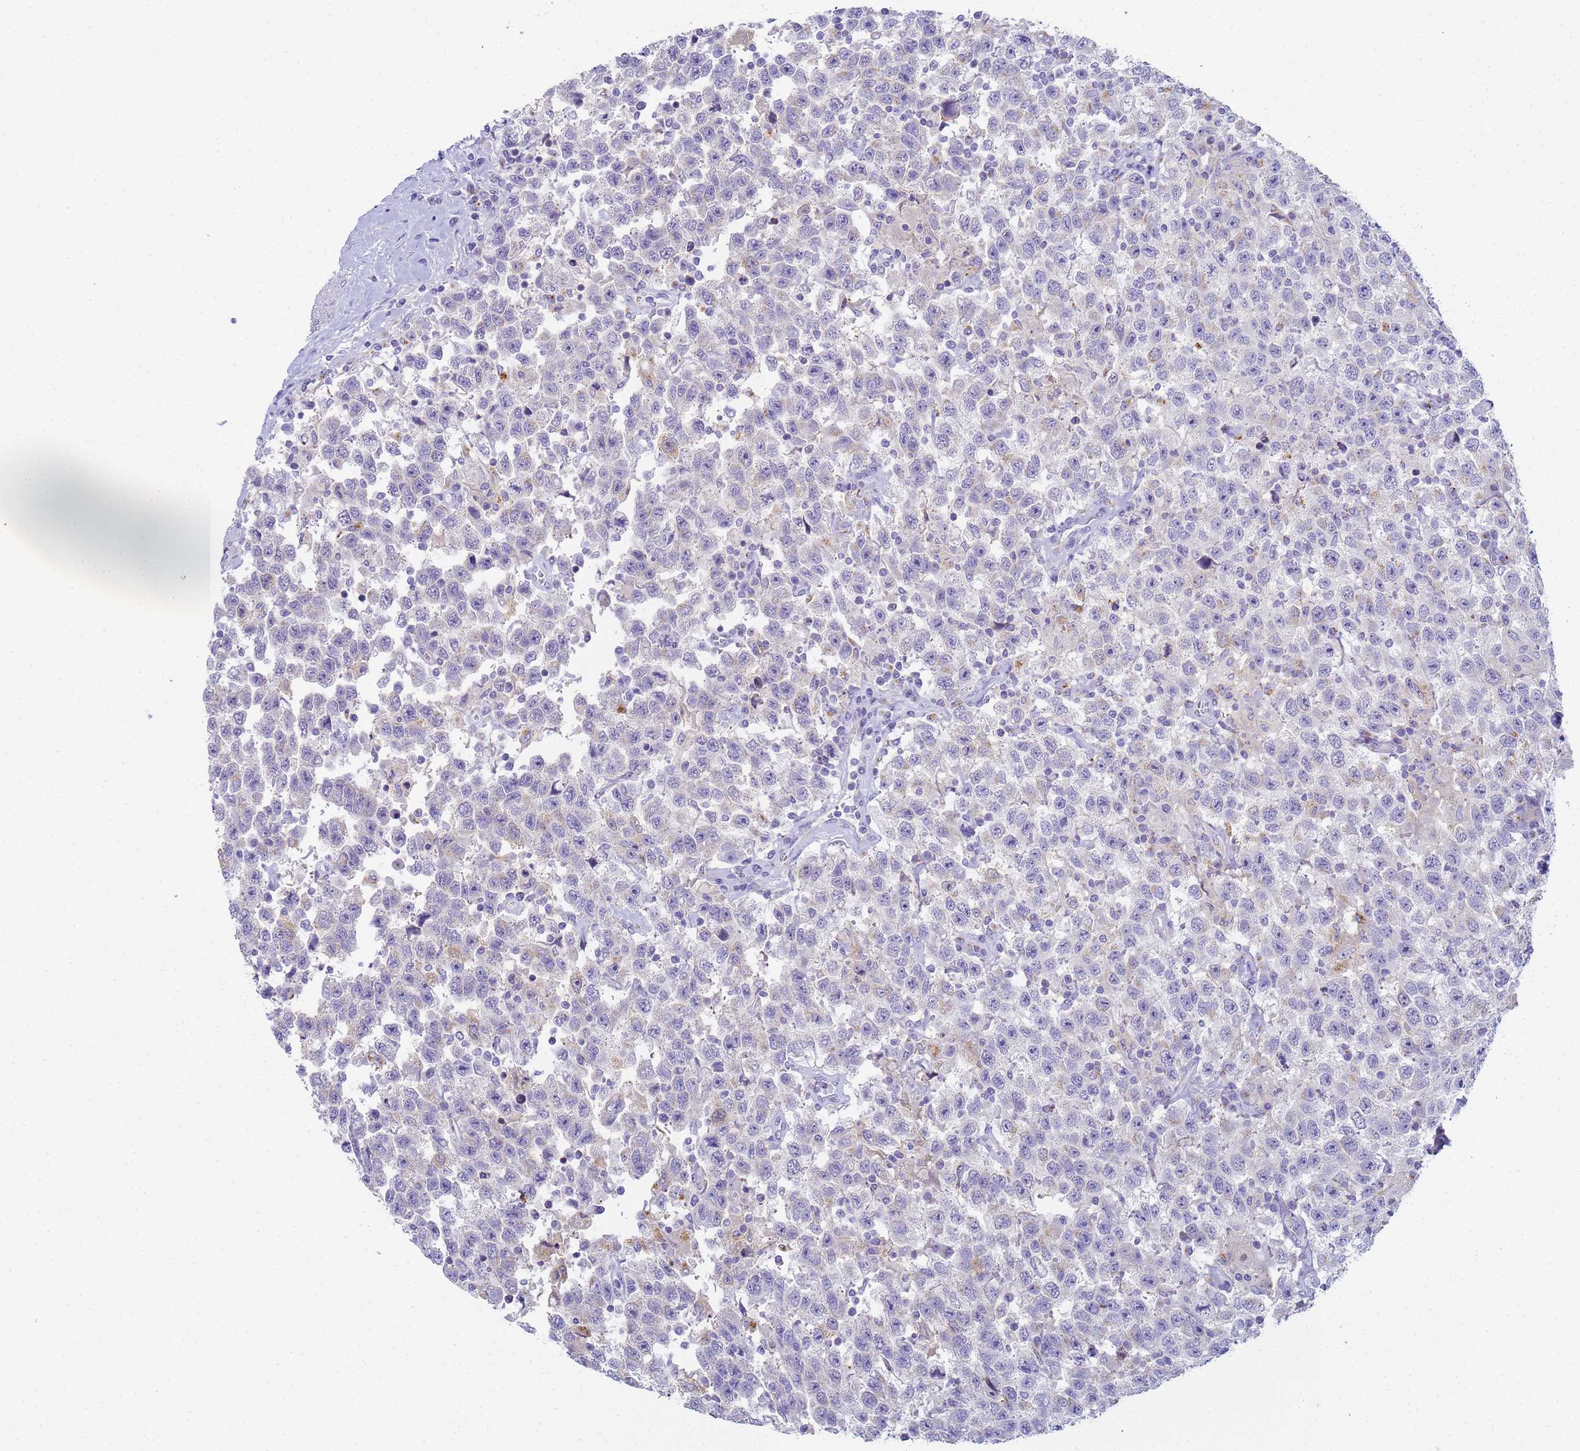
{"staining": {"intensity": "negative", "quantity": "none", "location": "none"}, "tissue": "testis cancer", "cell_type": "Tumor cells", "image_type": "cancer", "snomed": [{"axis": "morphology", "description": "Seminoma, NOS"}, {"axis": "topography", "description": "Testis"}], "caption": "A histopathology image of human testis cancer is negative for staining in tumor cells. The staining was performed using DAB (3,3'-diaminobenzidine) to visualize the protein expression in brown, while the nuclei were stained in blue with hematoxylin (Magnification: 20x).", "gene": "CR1", "patient": {"sex": "male", "age": 41}}